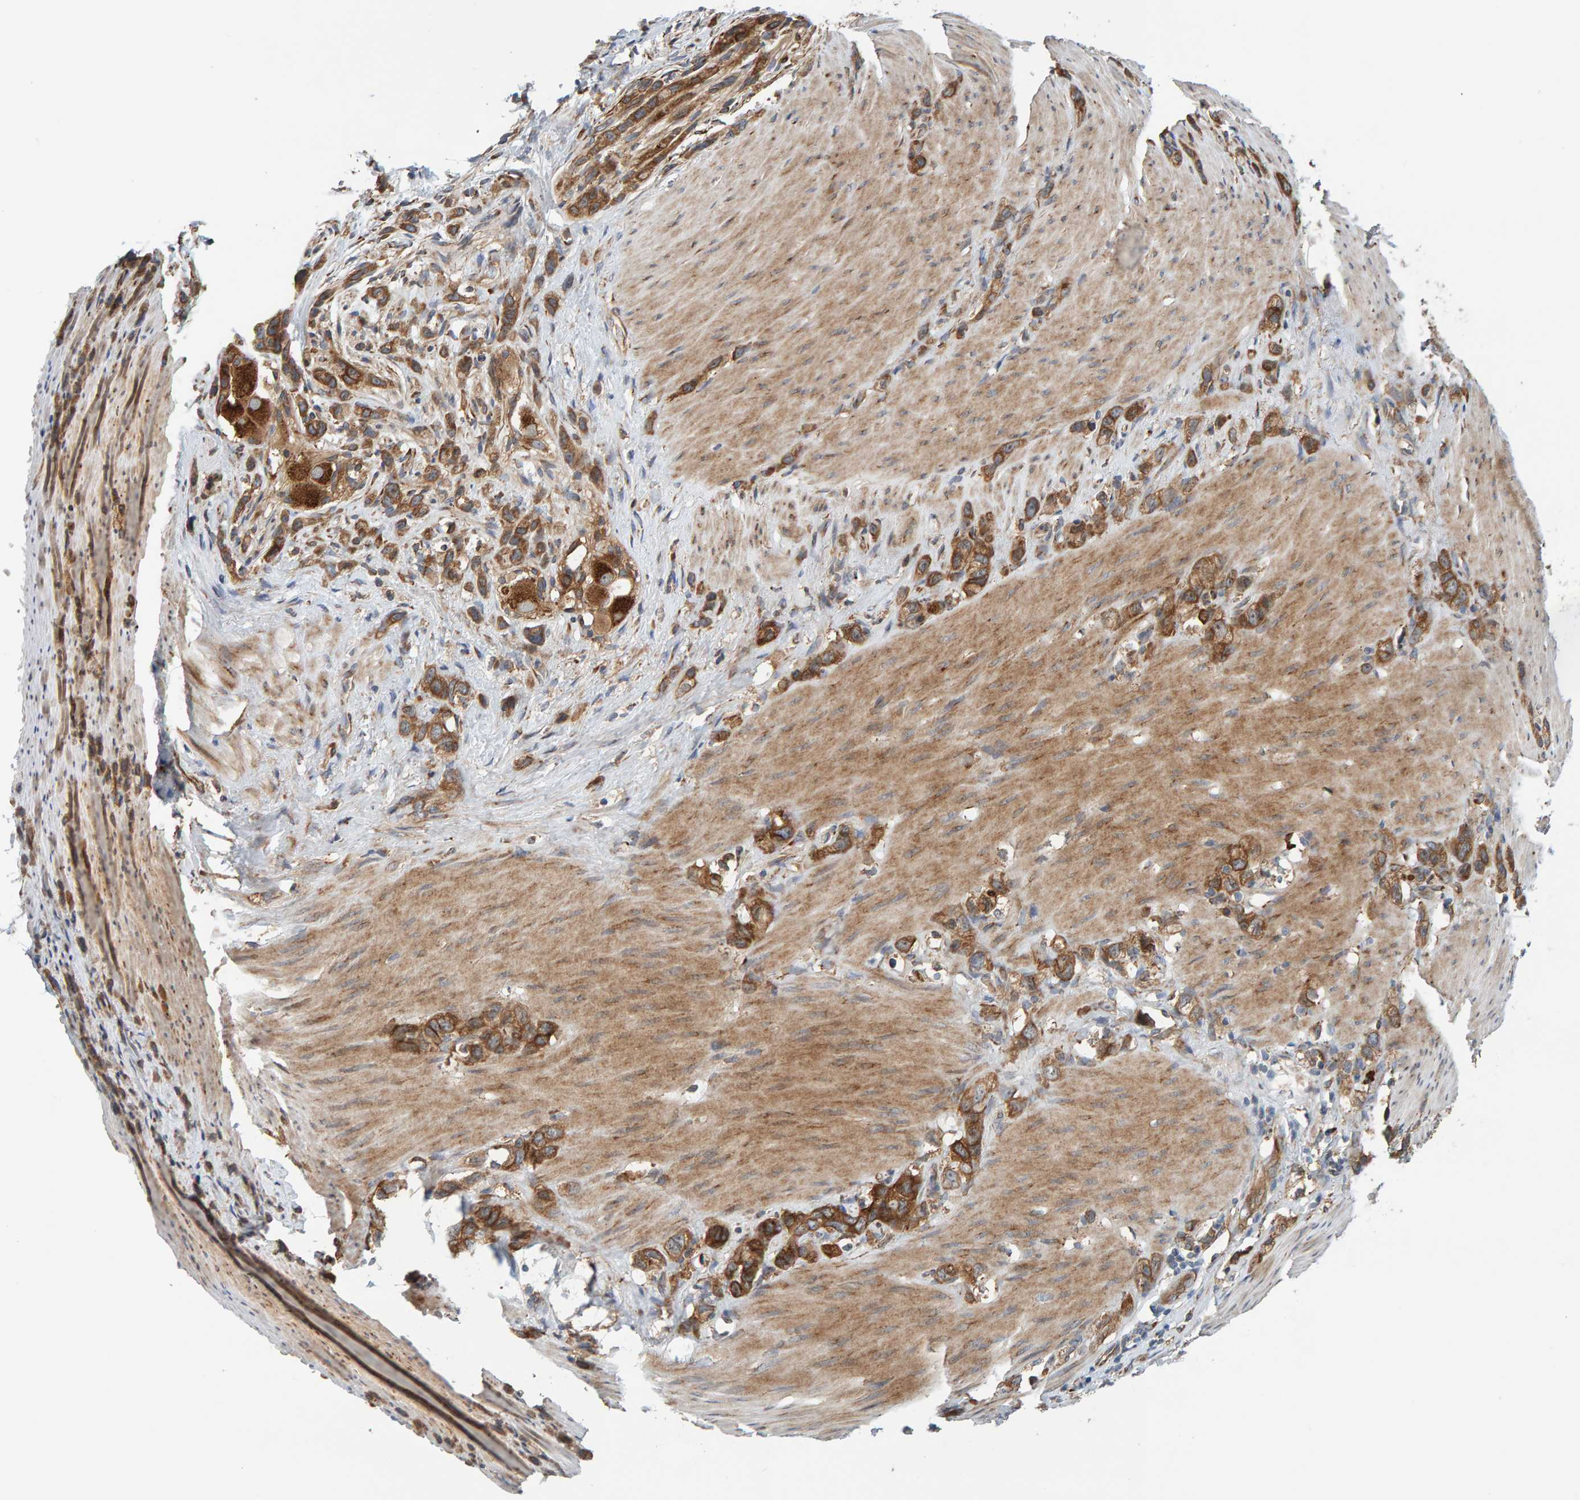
{"staining": {"intensity": "strong", "quantity": ">75%", "location": "cytoplasmic/membranous"}, "tissue": "stomach cancer", "cell_type": "Tumor cells", "image_type": "cancer", "snomed": [{"axis": "morphology", "description": "Normal tissue, NOS"}, {"axis": "morphology", "description": "Adenocarcinoma, NOS"}, {"axis": "morphology", "description": "Adenocarcinoma, High grade"}, {"axis": "topography", "description": "Stomach, upper"}, {"axis": "topography", "description": "Stomach"}], "caption": "Immunohistochemistry (IHC) photomicrograph of human stomach adenocarcinoma stained for a protein (brown), which demonstrates high levels of strong cytoplasmic/membranous expression in approximately >75% of tumor cells.", "gene": "BAIAP2", "patient": {"sex": "female", "age": 65}}